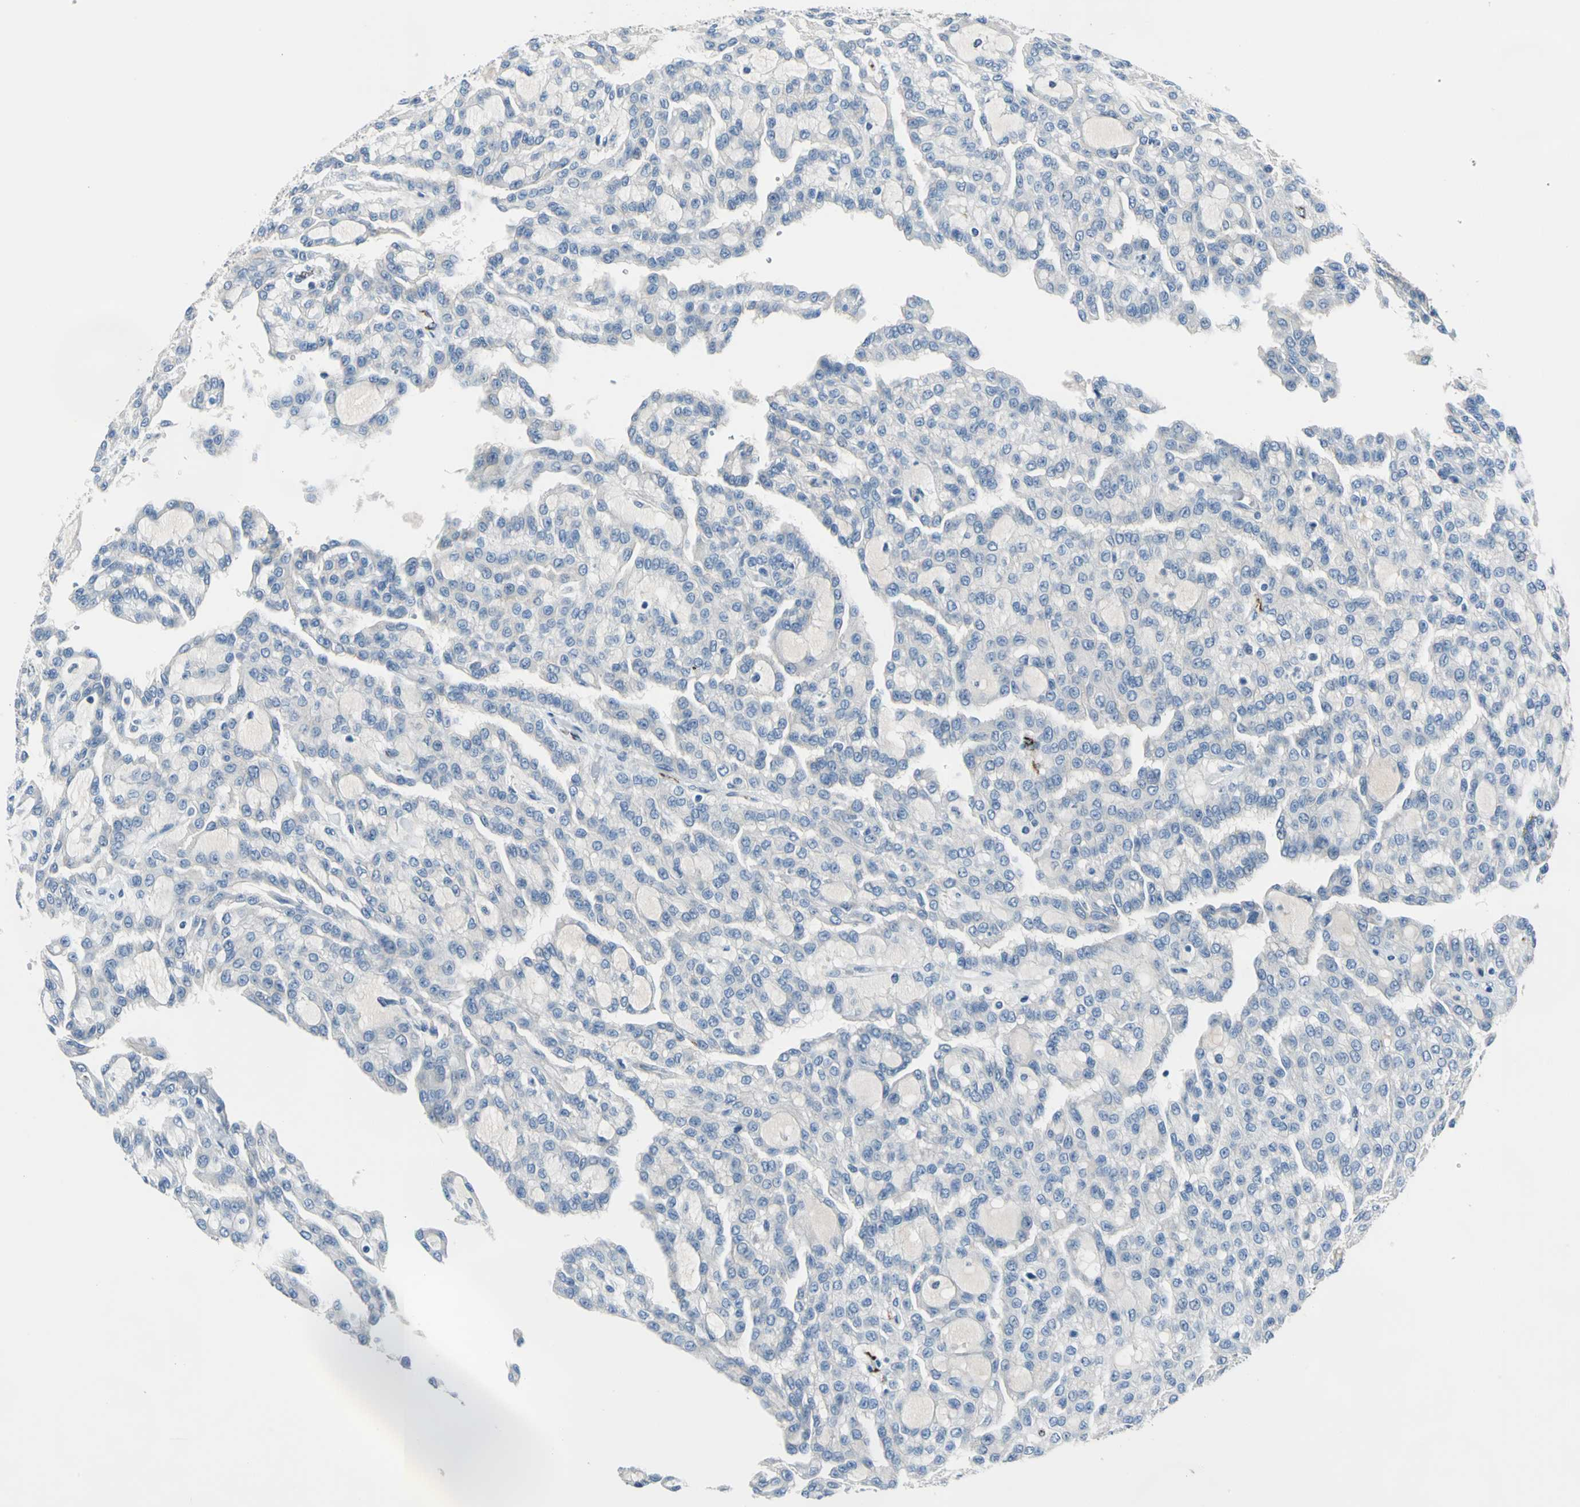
{"staining": {"intensity": "negative", "quantity": "none", "location": "none"}, "tissue": "renal cancer", "cell_type": "Tumor cells", "image_type": "cancer", "snomed": [{"axis": "morphology", "description": "Adenocarcinoma, NOS"}, {"axis": "topography", "description": "Kidney"}], "caption": "This photomicrograph is of renal cancer stained with immunohistochemistry (IHC) to label a protein in brown with the nuclei are counter-stained blue. There is no expression in tumor cells.", "gene": "SELP", "patient": {"sex": "male", "age": 63}}